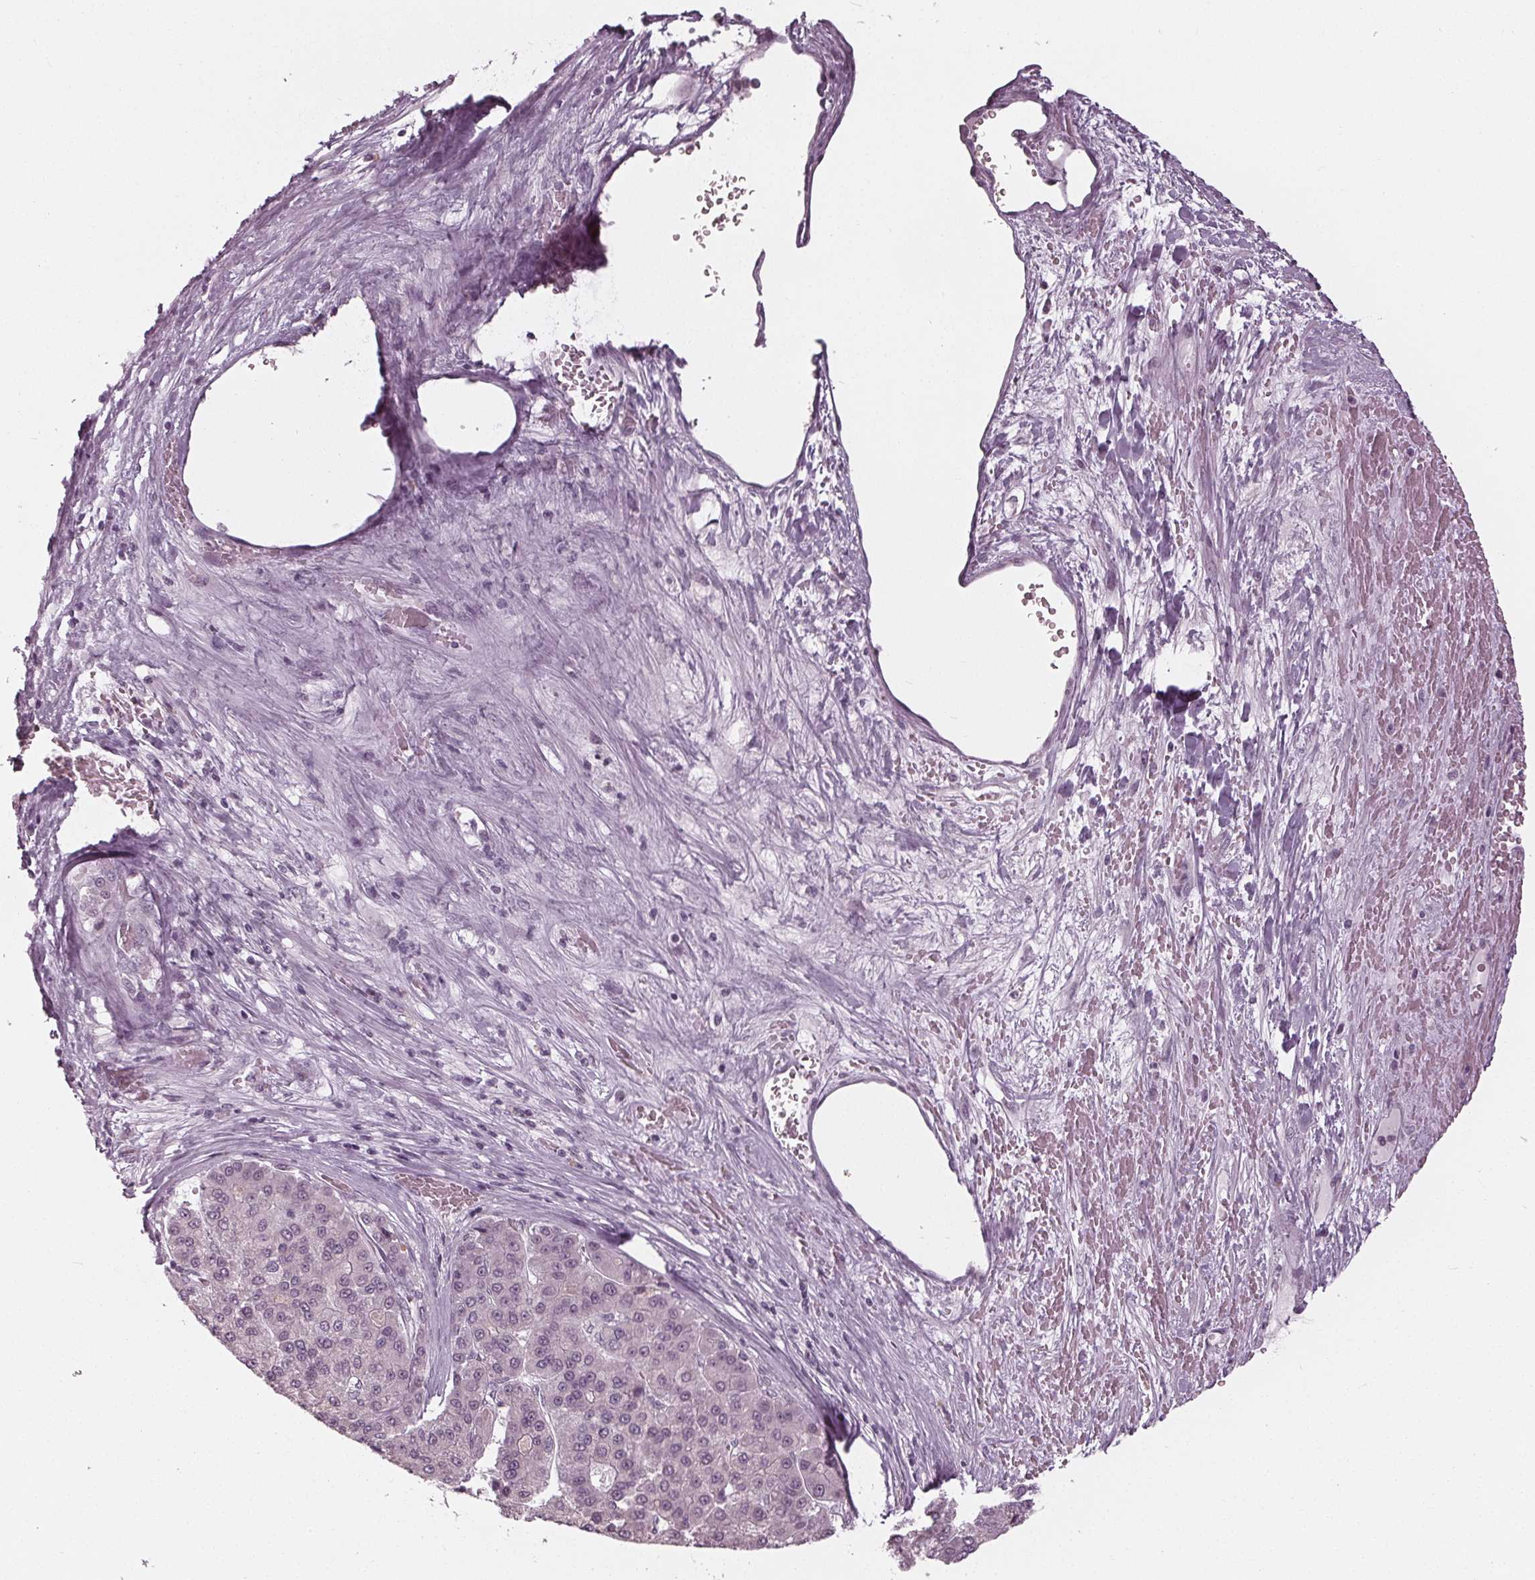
{"staining": {"intensity": "negative", "quantity": "none", "location": "none"}, "tissue": "liver cancer", "cell_type": "Tumor cells", "image_type": "cancer", "snomed": [{"axis": "morphology", "description": "Carcinoma, Hepatocellular, NOS"}, {"axis": "topography", "description": "Liver"}], "caption": "Immunohistochemistry photomicrograph of liver cancer stained for a protein (brown), which demonstrates no staining in tumor cells.", "gene": "ADPRHL1", "patient": {"sex": "male", "age": 70}}